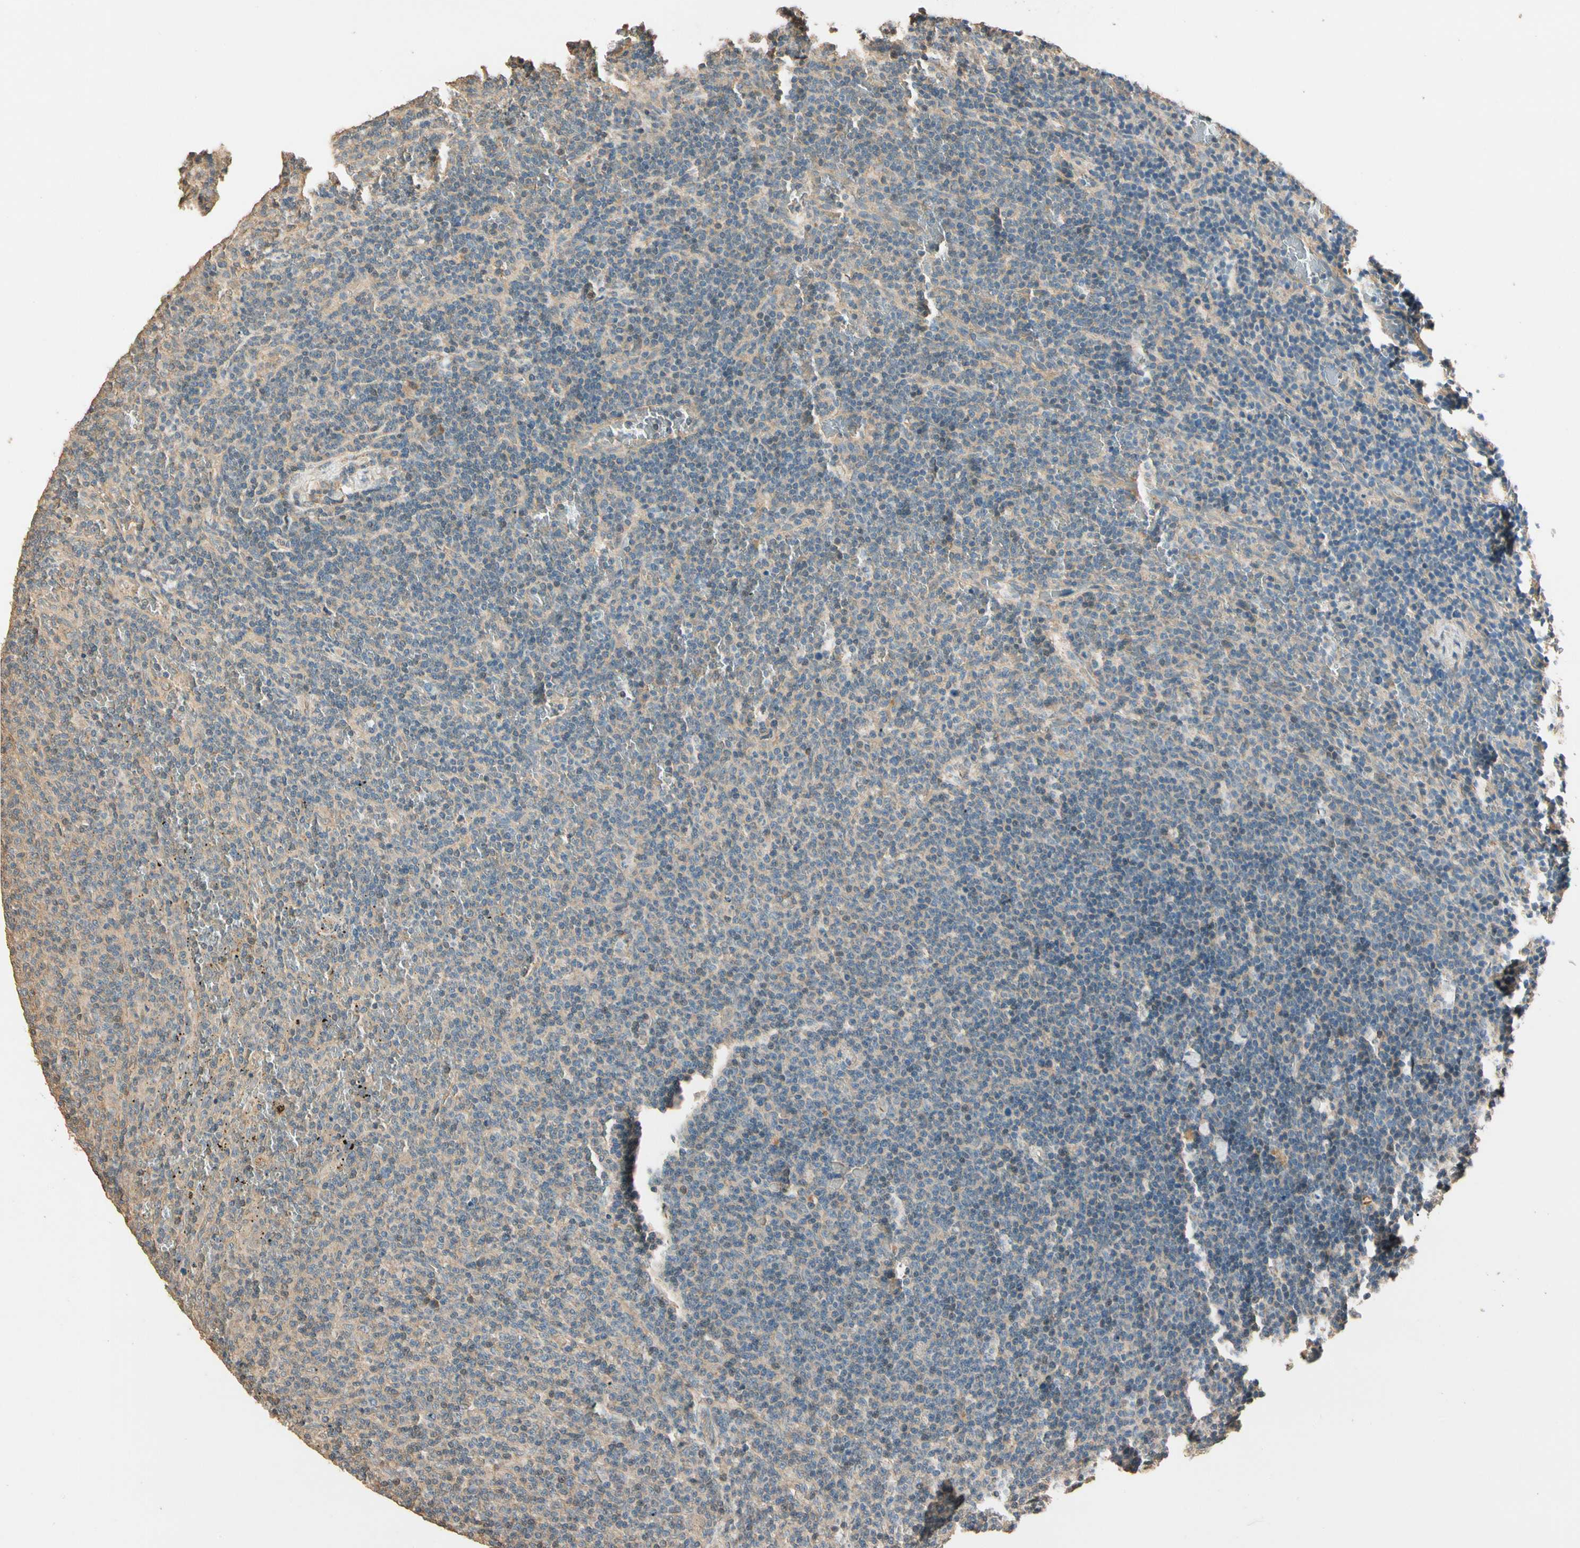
{"staining": {"intensity": "weak", "quantity": ">75%", "location": "cytoplasmic/membranous"}, "tissue": "lymphoma", "cell_type": "Tumor cells", "image_type": "cancer", "snomed": [{"axis": "morphology", "description": "Malignant lymphoma, non-Hodgkin's type, Low grade"}, {"axis": "topography", "description": "Spleen"}], "caption": "Immunohistochemistry (IHC) of human malignant lymphoma, non-Hodgkin's type (low-grade) shows low levels of weak cytoplasmic/membranous positivity in approximately >75% of tumor cells.", "gene": "CDH6", "patient": {"sex": "female", "age": 50}}